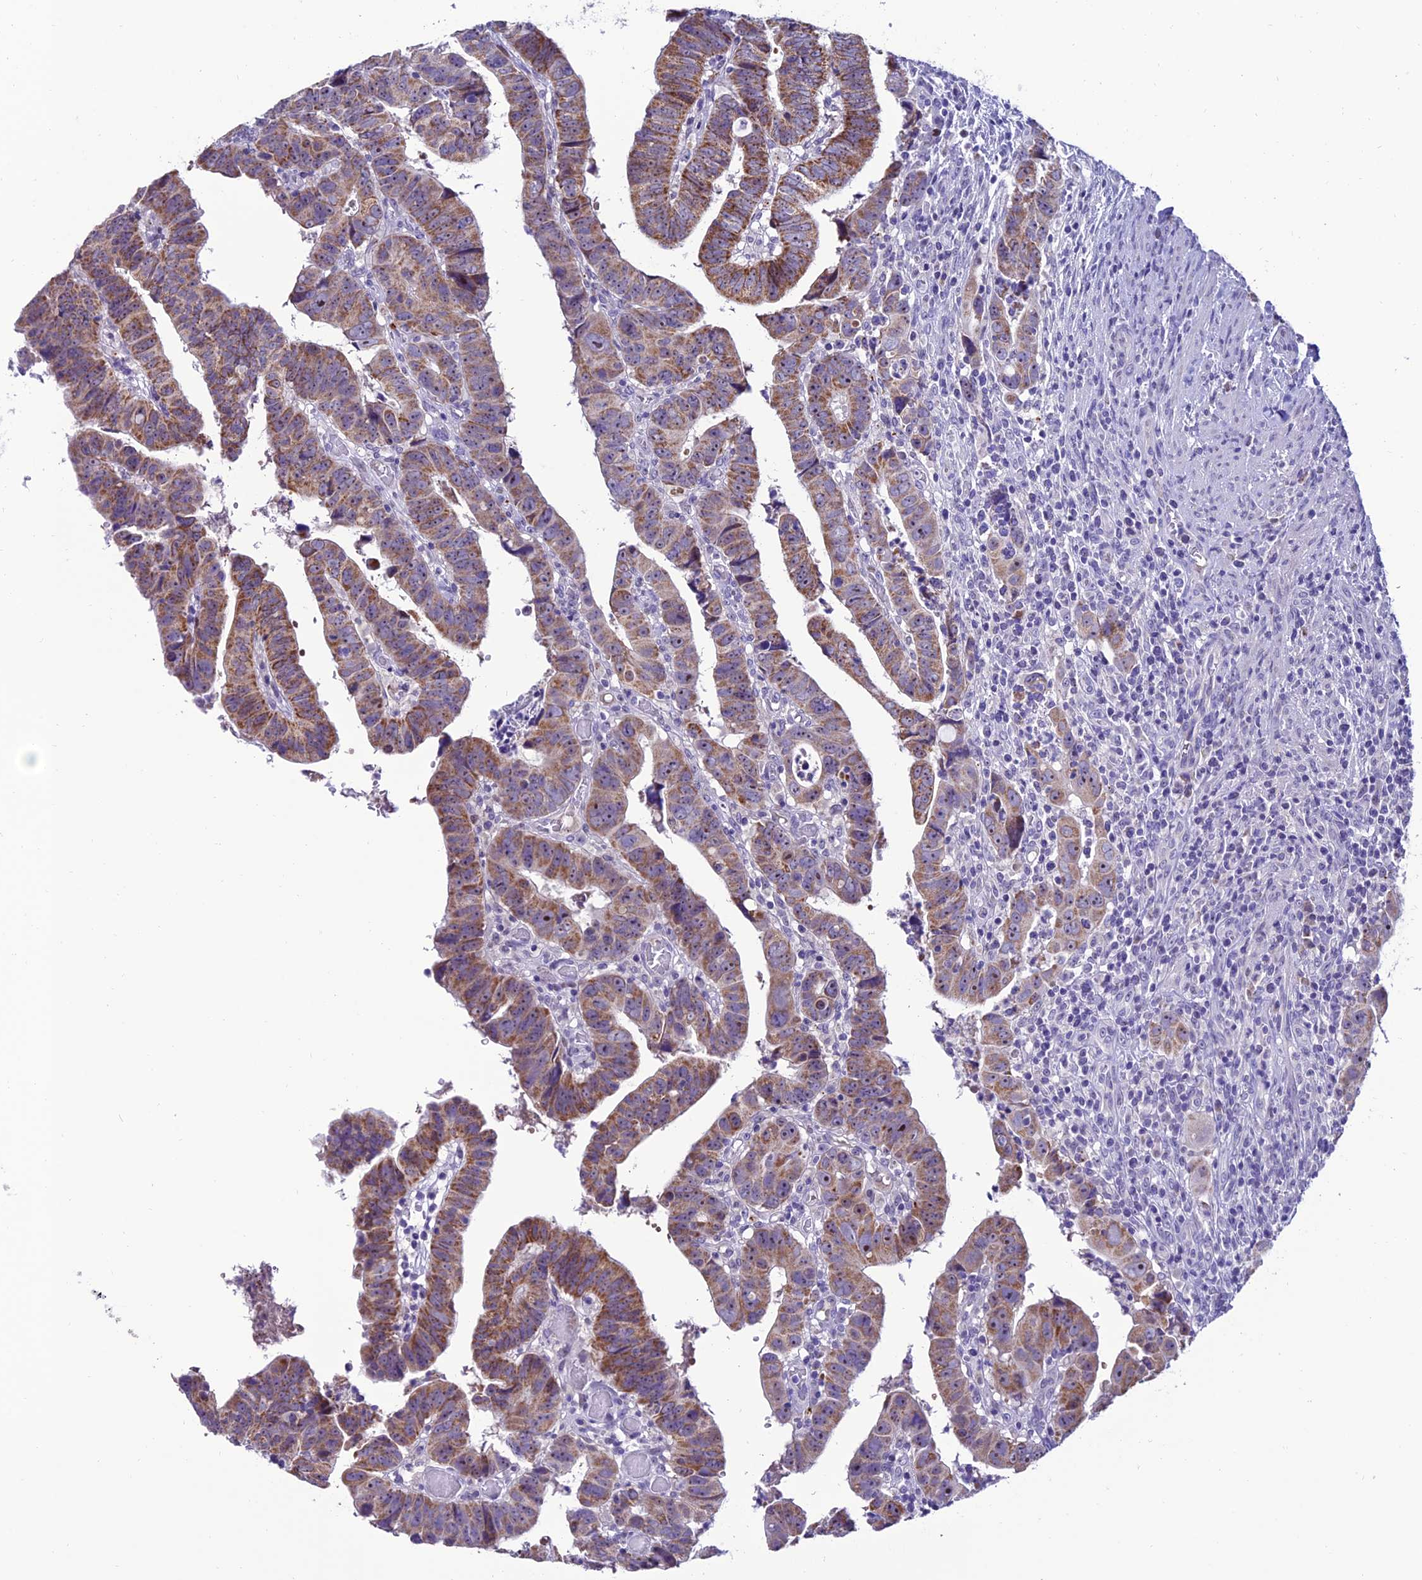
{"staining": {"intensity": "moderate", "quantity": ">75%", "location": "cytoplasmic/membranous"}, "tissue": "colorectal cancer", "cell_type": "Tumor cells", "image_type": "cancer", "snomed": [{"axis": "morphology", "description": "Normal tissue, NOS"}, {"axis": "morphology", "description": "Adenocarcinoma, NOS"}, {"axis": "topography", "description": "Rectum"}], "caption": "Immunohistochemical staining of human colorectal adenocarcinoma reveals medium levels of moderate cytoplasmic/membranous protein expression in about >75% of tumor cells.", "gene": "SLC10A1", "patient": {"sex": "female", "age": 65}}